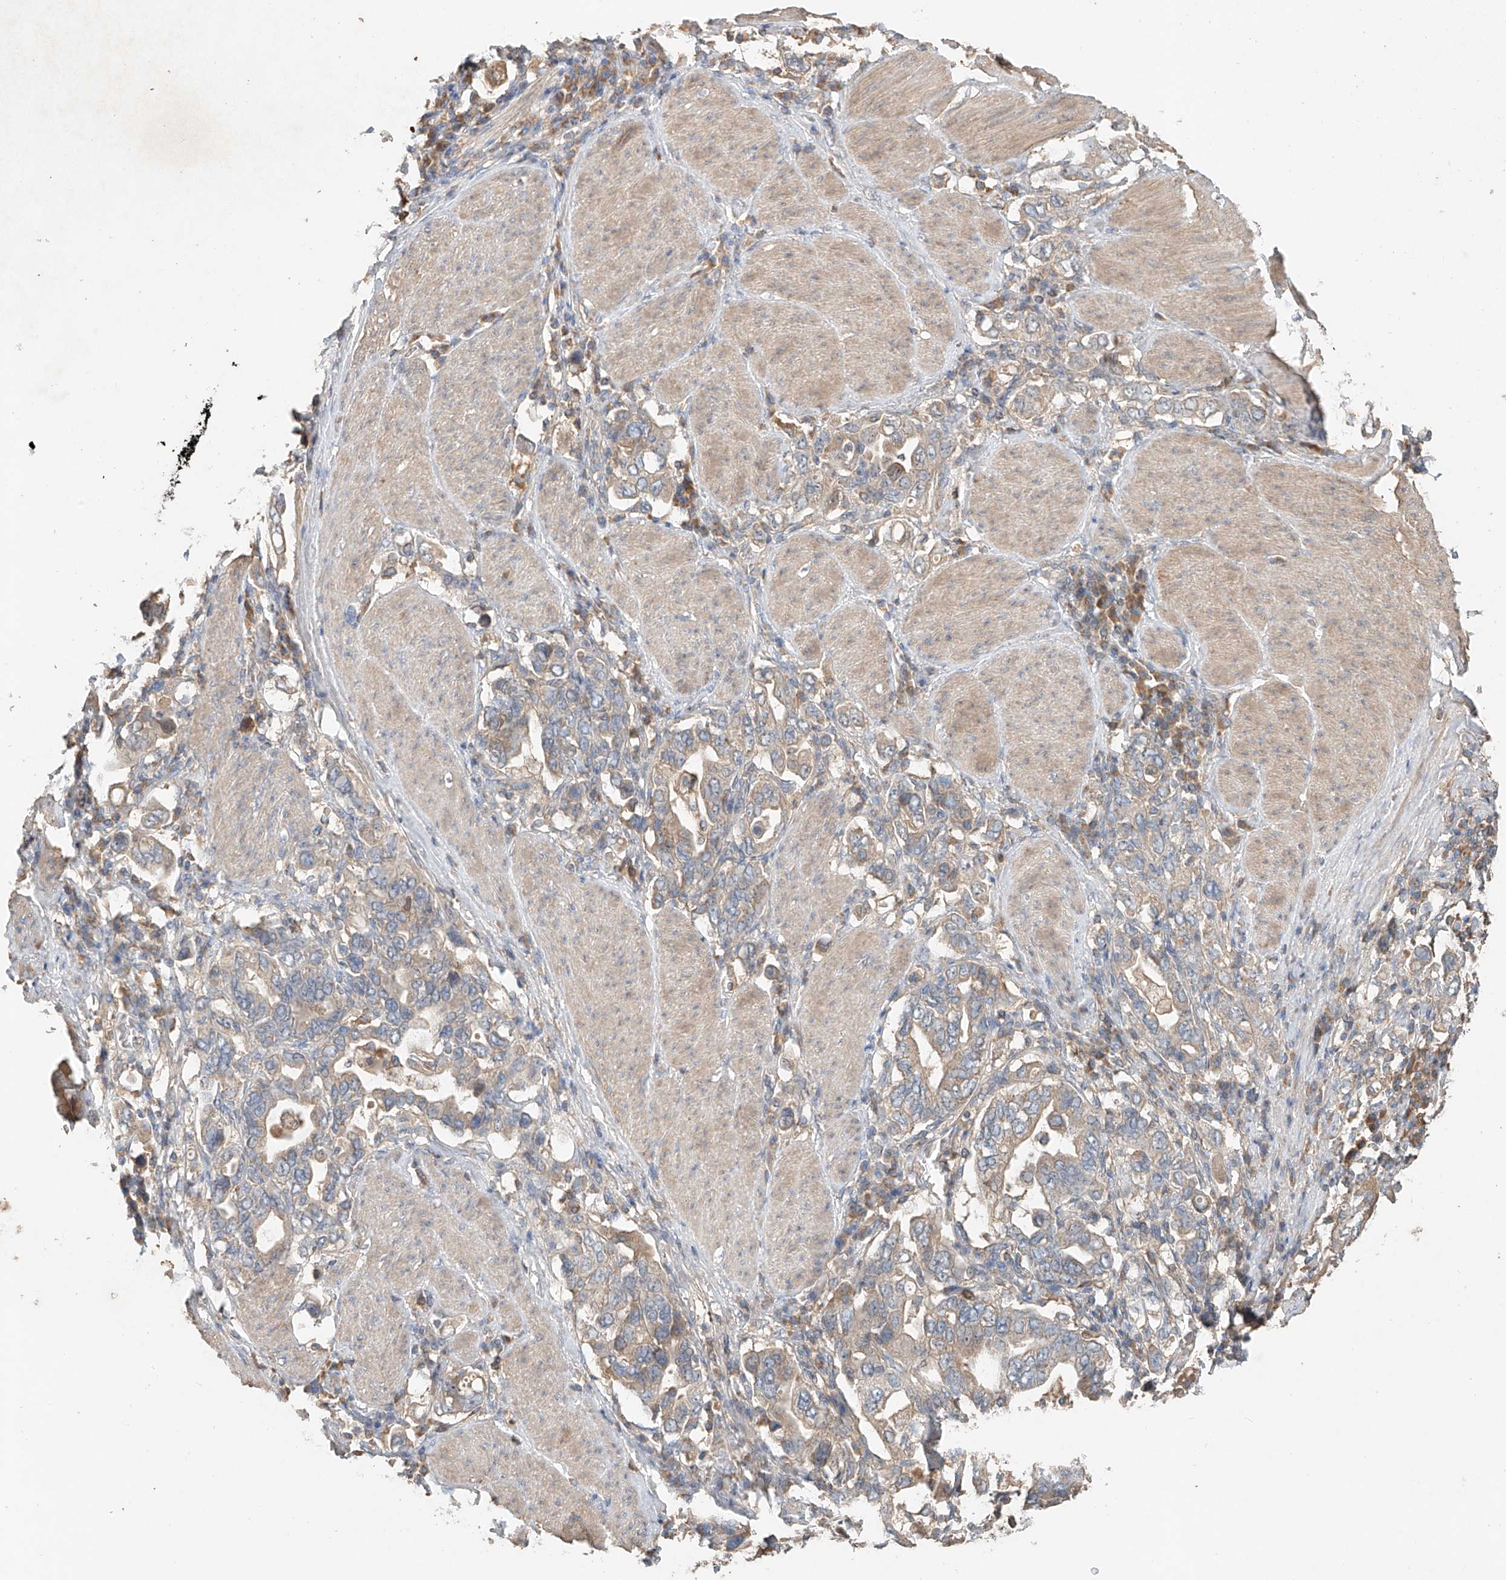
{"staining": {"intensity": "weak", "quantity": "25%-75%", "location": "cytoplasmic/membranous"}, "tissue": "stomach cancer", "cell_type": "Tumor cells", "image_type": "cancer", "snomed": [{"axis": "morphology", "description": "Adenocarcinoma, NOS"}, {"axis": "topography", "description": "Stomach, upper"}], "caption": "Immunohistochemistry (IHC) micrograph of neoplastic tissue: human stomach adenocarcinoma stained using immunohistochemistry reveals low levels of weak protein expression localized specifically in the cytoplasmic/membranous of tumor cells, appearing as a cytoplasmic/membranous brown color.", "gene": "GNB1L", "patient": {"sex": "male", "age": 62}}